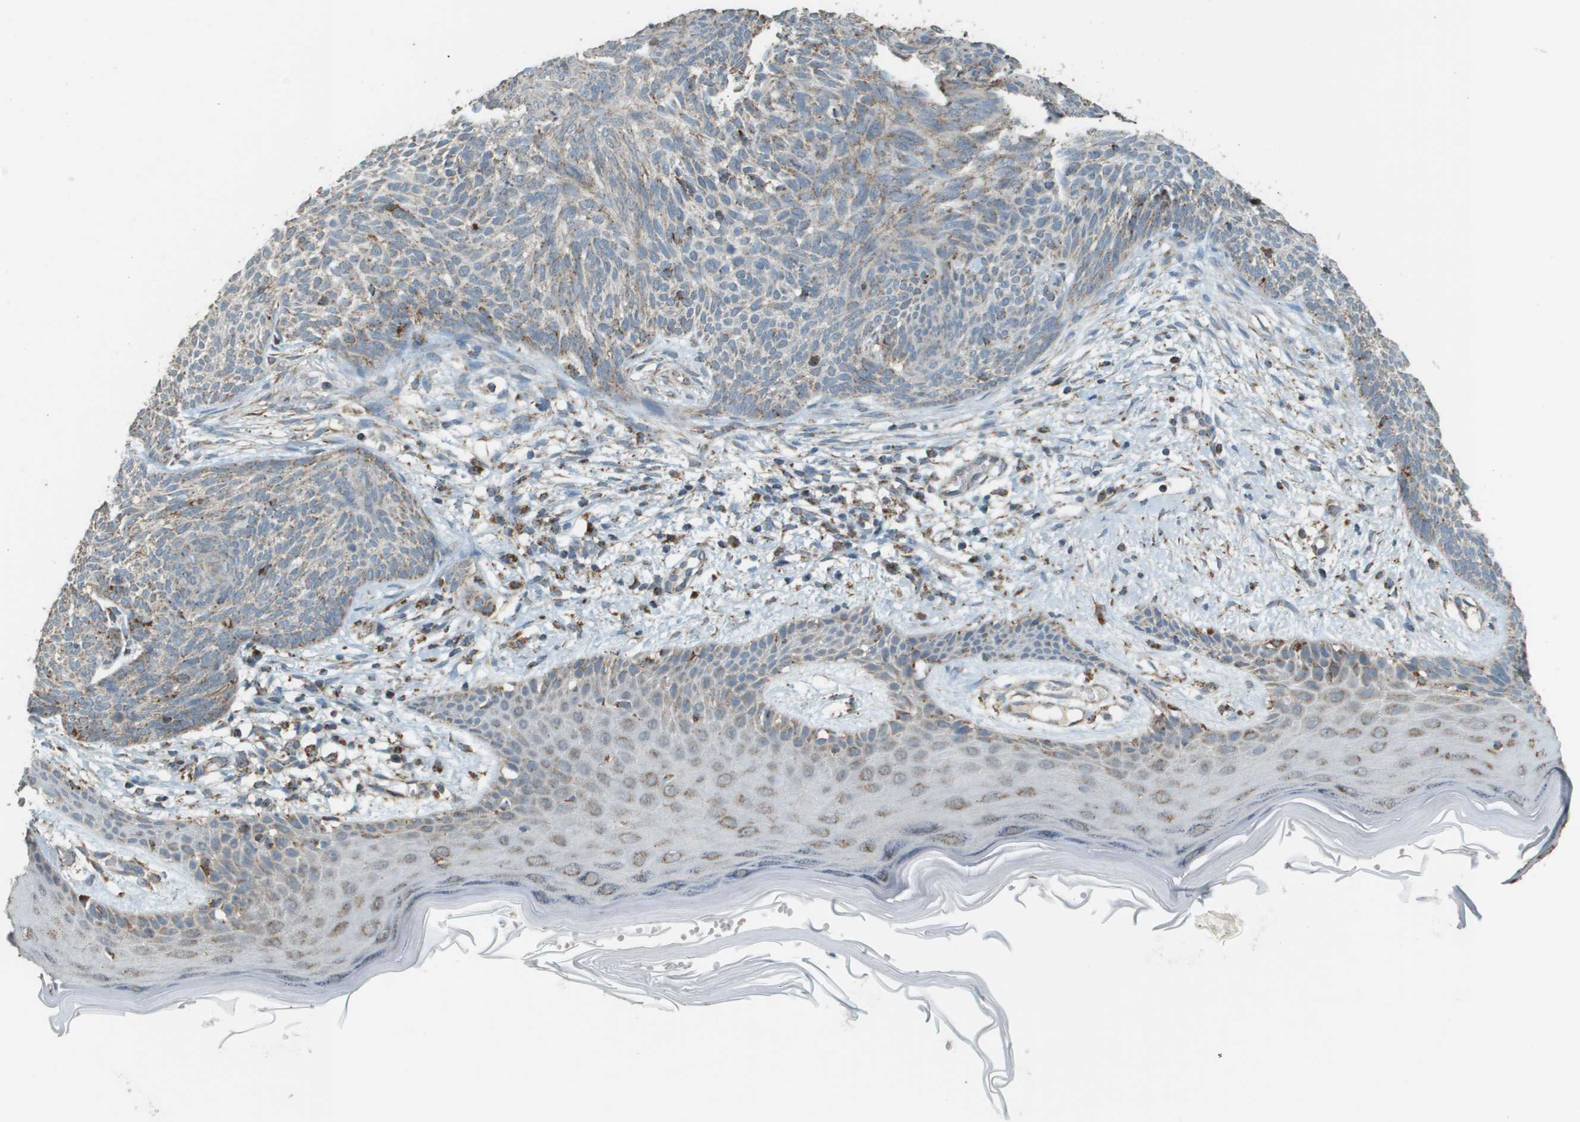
{"staining": {"intensity": "weak", "quantity": ">75%", "location": "cytoplasmic/membranous"}, "tissue": "skin cancer", "cell_type": "Tumor cells", "image_type": "cancer", "snomed": [{"axis": "morphology", "description": "Basal cell carcinoma"}, {"axis": "topography", "description": "Skin"}], "caption": "Skin cancer (basal cell carcinoma) stained for a protein reveals weak cytoplasmic/membranous positivity in tumor cells.", "gene": "FH", "patient": {"sex": "female", "age": 59}}